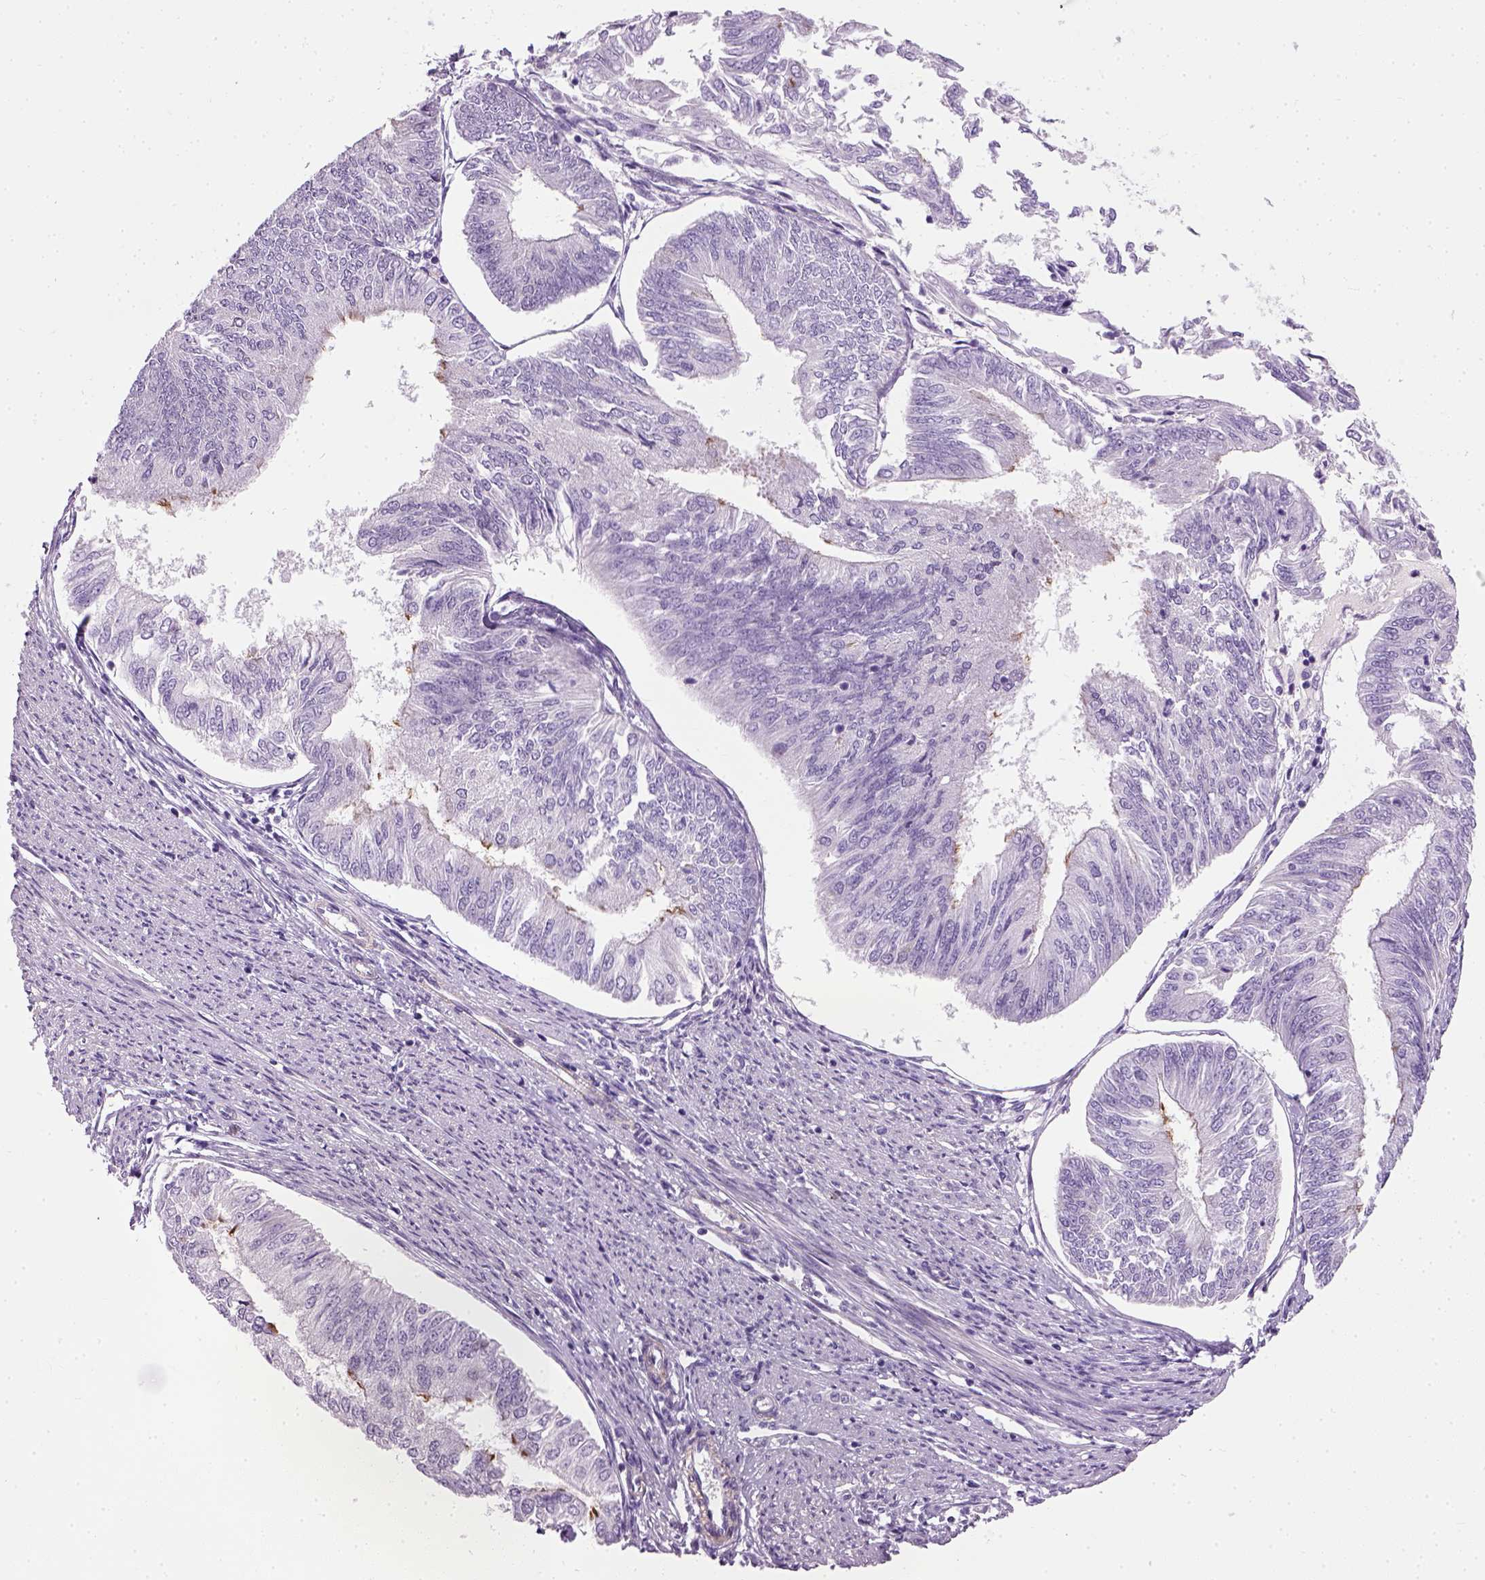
{"staining": {"intensity": "negative", "quantity": "none", "location": "none"}, "tissue": "endometrial cancer", "cell_type": "Tumor cells", "image_type": "cancer", "snomed": [{"axis": "morphology", "description": "Adenocarcinoma, NOS"}, {"axis": "topography", "description": "Endometrium"}], "caption": "This is an IHC histopathology image of adenocarcinoma (endometrial). There is no positivity in tumor cells.", "gene": "FAM161A", "patient": {"sex": "female", "age": 58}}